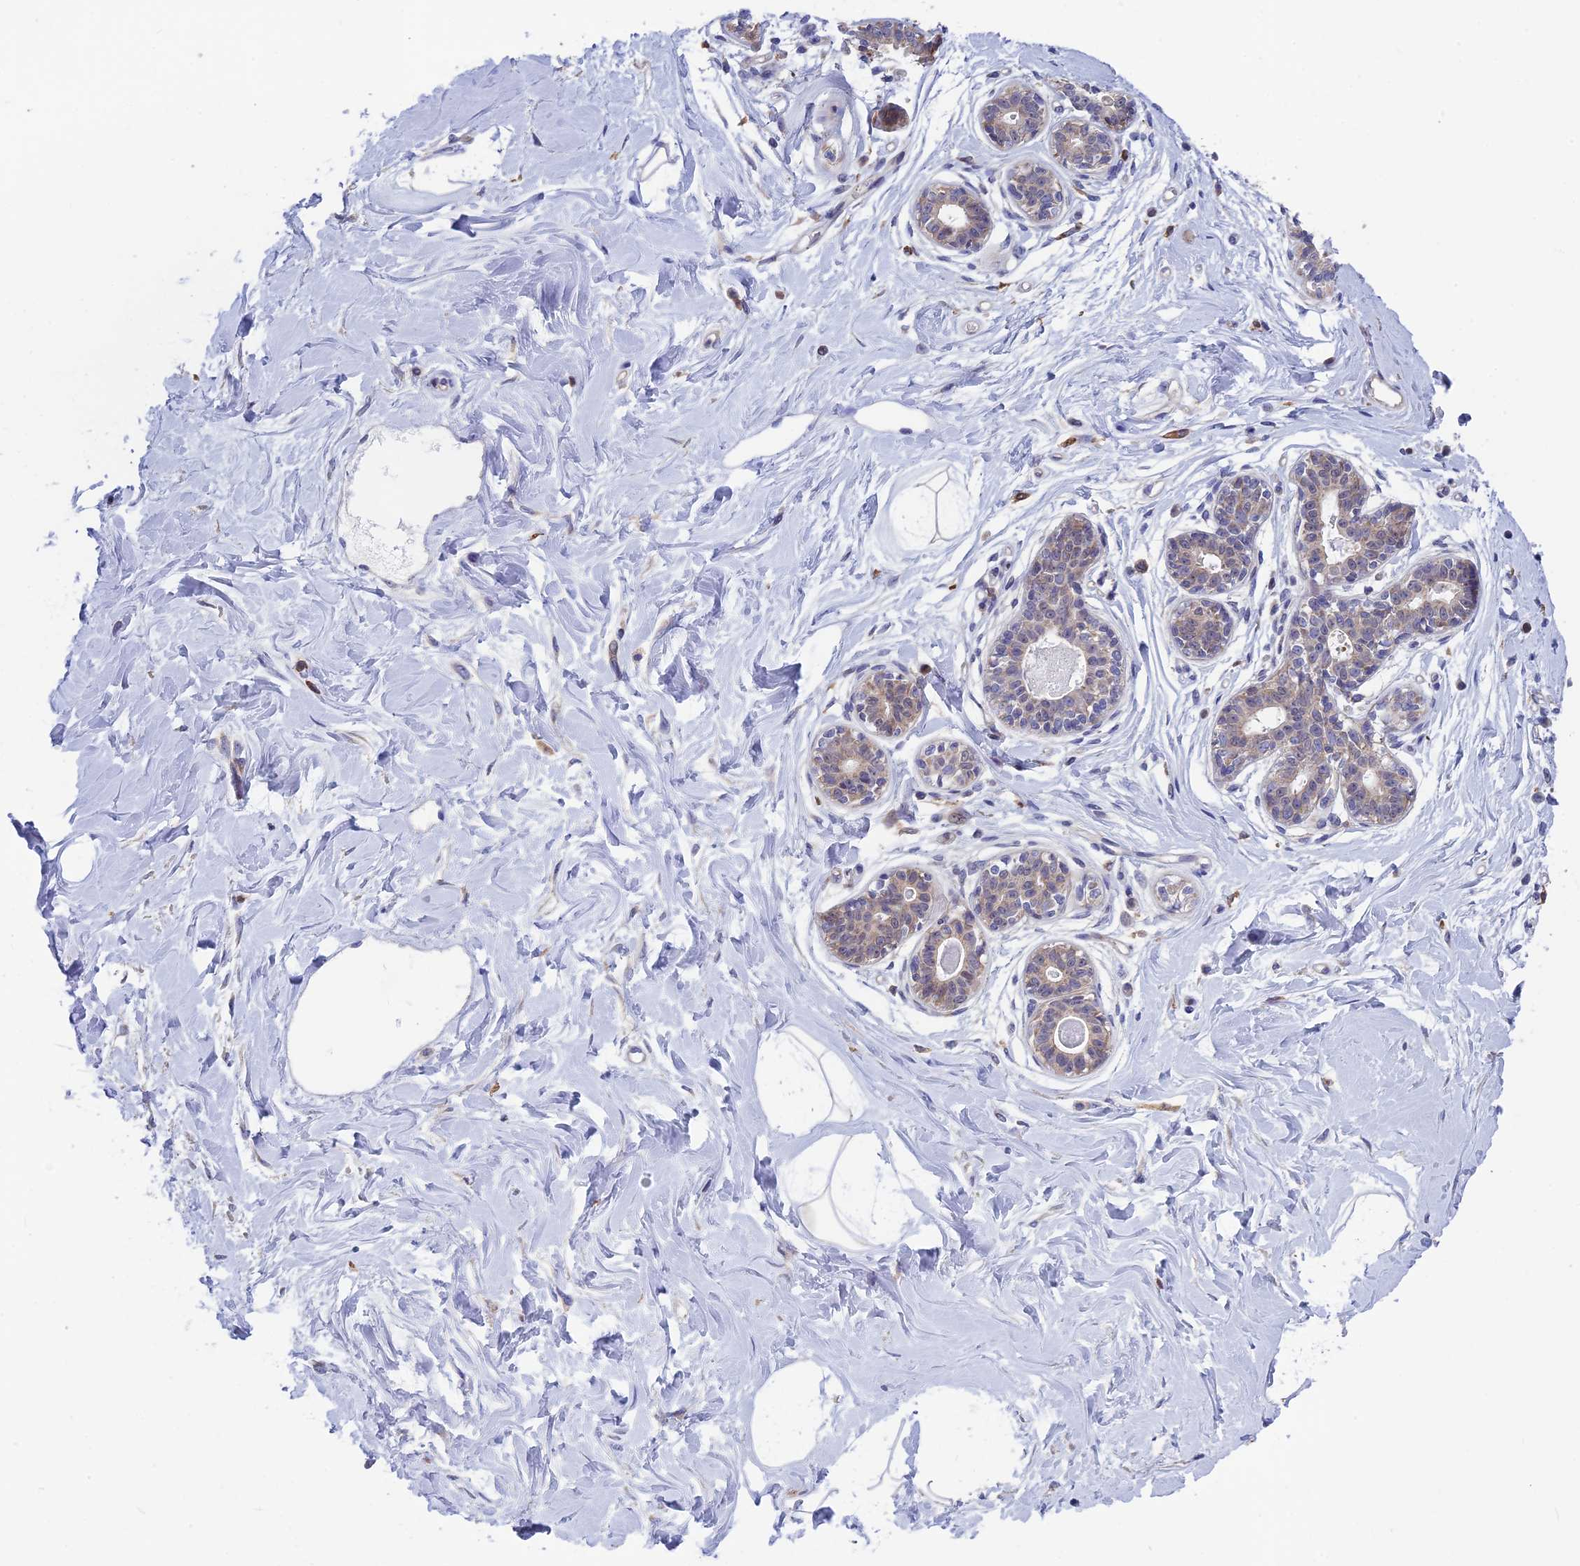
{"staining": {"intensity": "negative", "quantity": "none", "location": "none"}, "tissue": "breast", "cell_type": "Adipocytes", "image_type": "normal", "snomed": [{"axis": "morphology", "description": "Normal tissue, NOS"}, {"axis": "topography", "description": "Breast"}], "caption": "DAB (3,3'-diaminobenzidine) immunohistochemical staining of benign human breast shows no significant expression in adipocytes.", "gene": "BLTP2", "patient": {"sex": "female", "age": 45}}